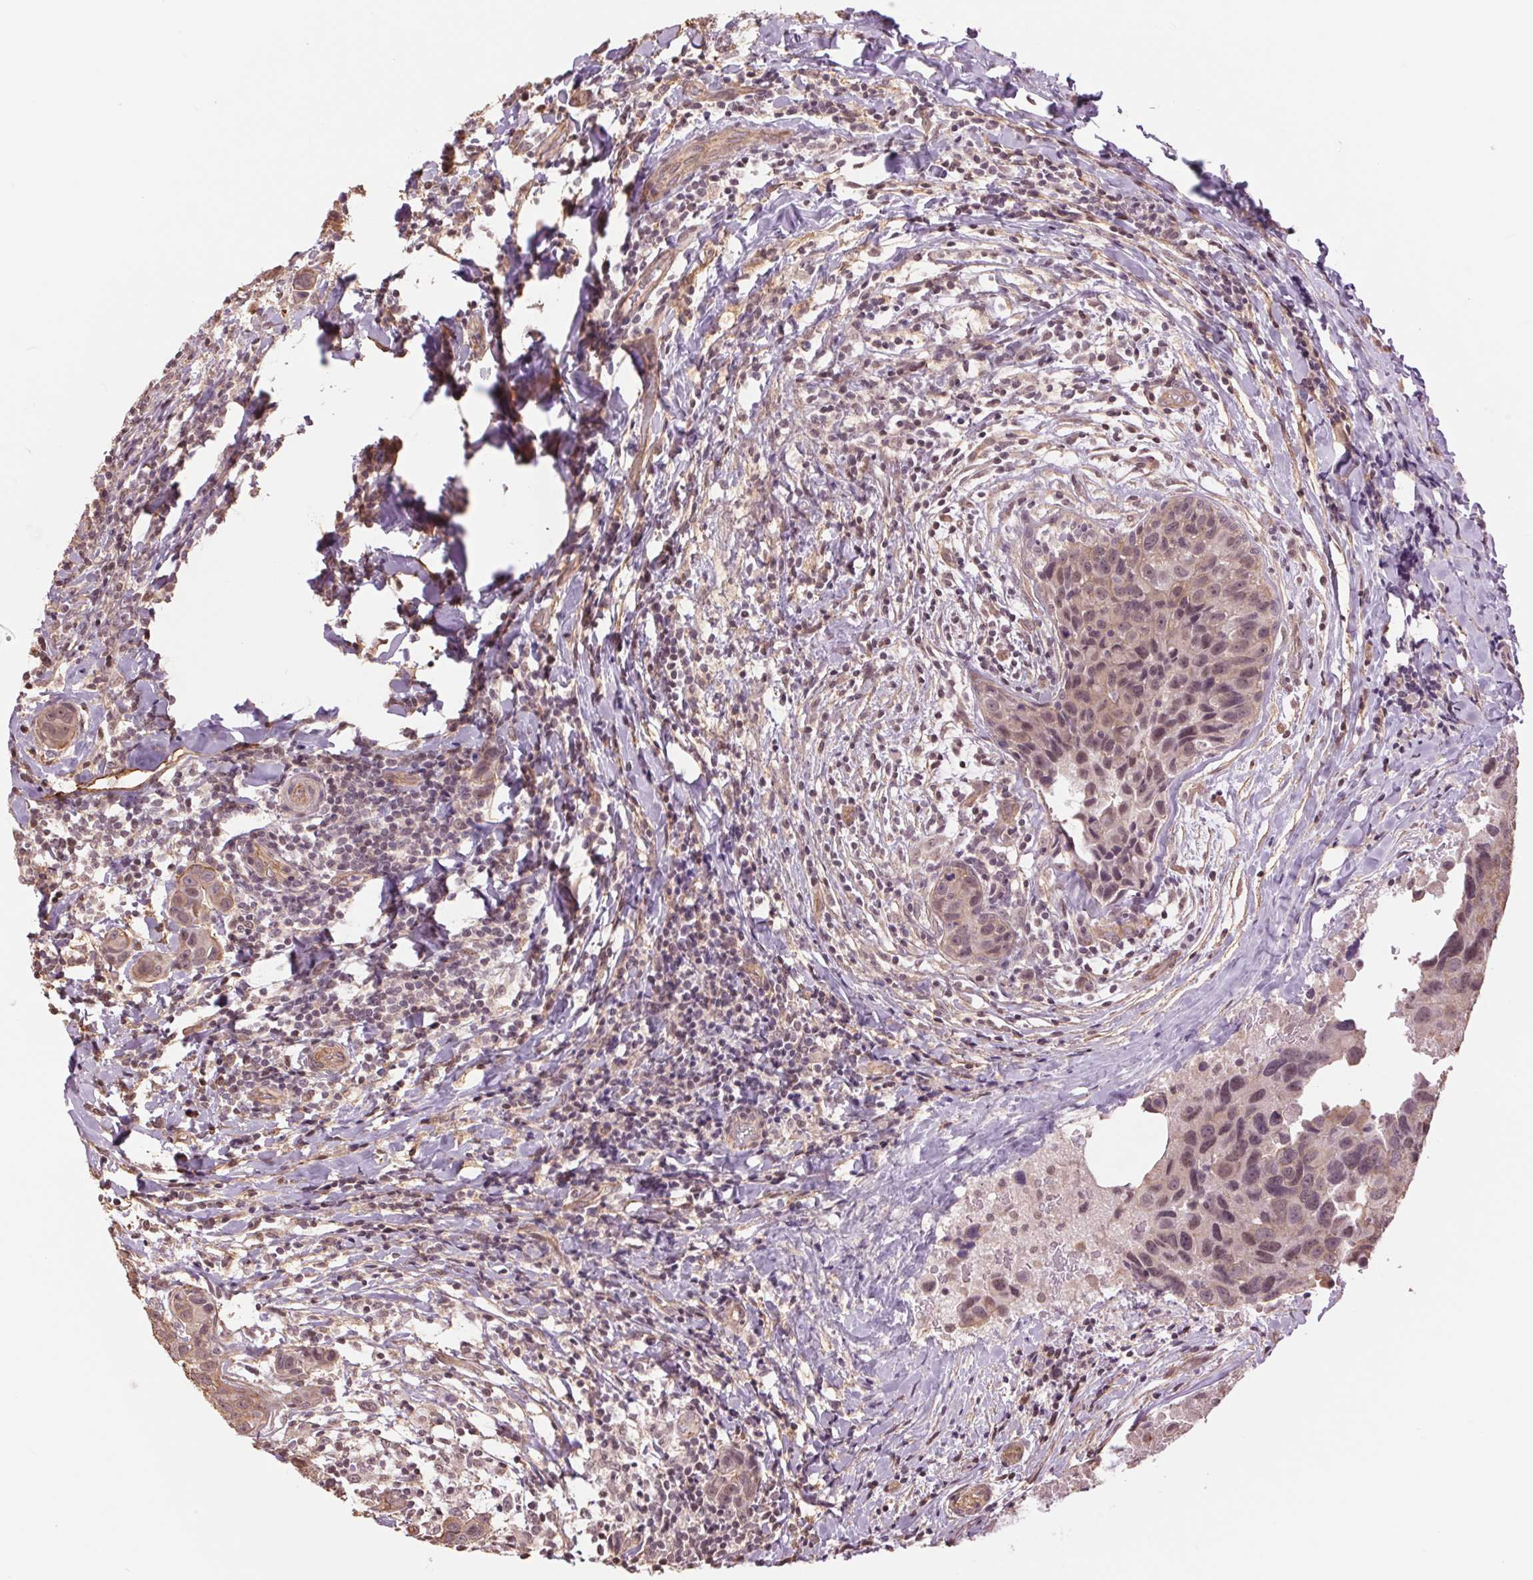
{"staining": {"intensity": "weak", "quantity": "25%-75%", "location": "nuclear"}, "tissue": "breast cancer", "cell_type": "Tumor cells", "image_type": "cancer", "snomed": [{"axis": "morphology", "description": "Duct carcinoma"}, {"axis": "topography", "description": "Breast"}], "caption": "Immunohistochemistry (DAB) staining of breast cancer demonstrates weak nuclear protein positivity in approximately 25%-75% of tumor cells. The protein is shown in brown color, while the nuclei are stained blue.", "gene": "PALM", "patient": {"sex": "female", "age": 24}}